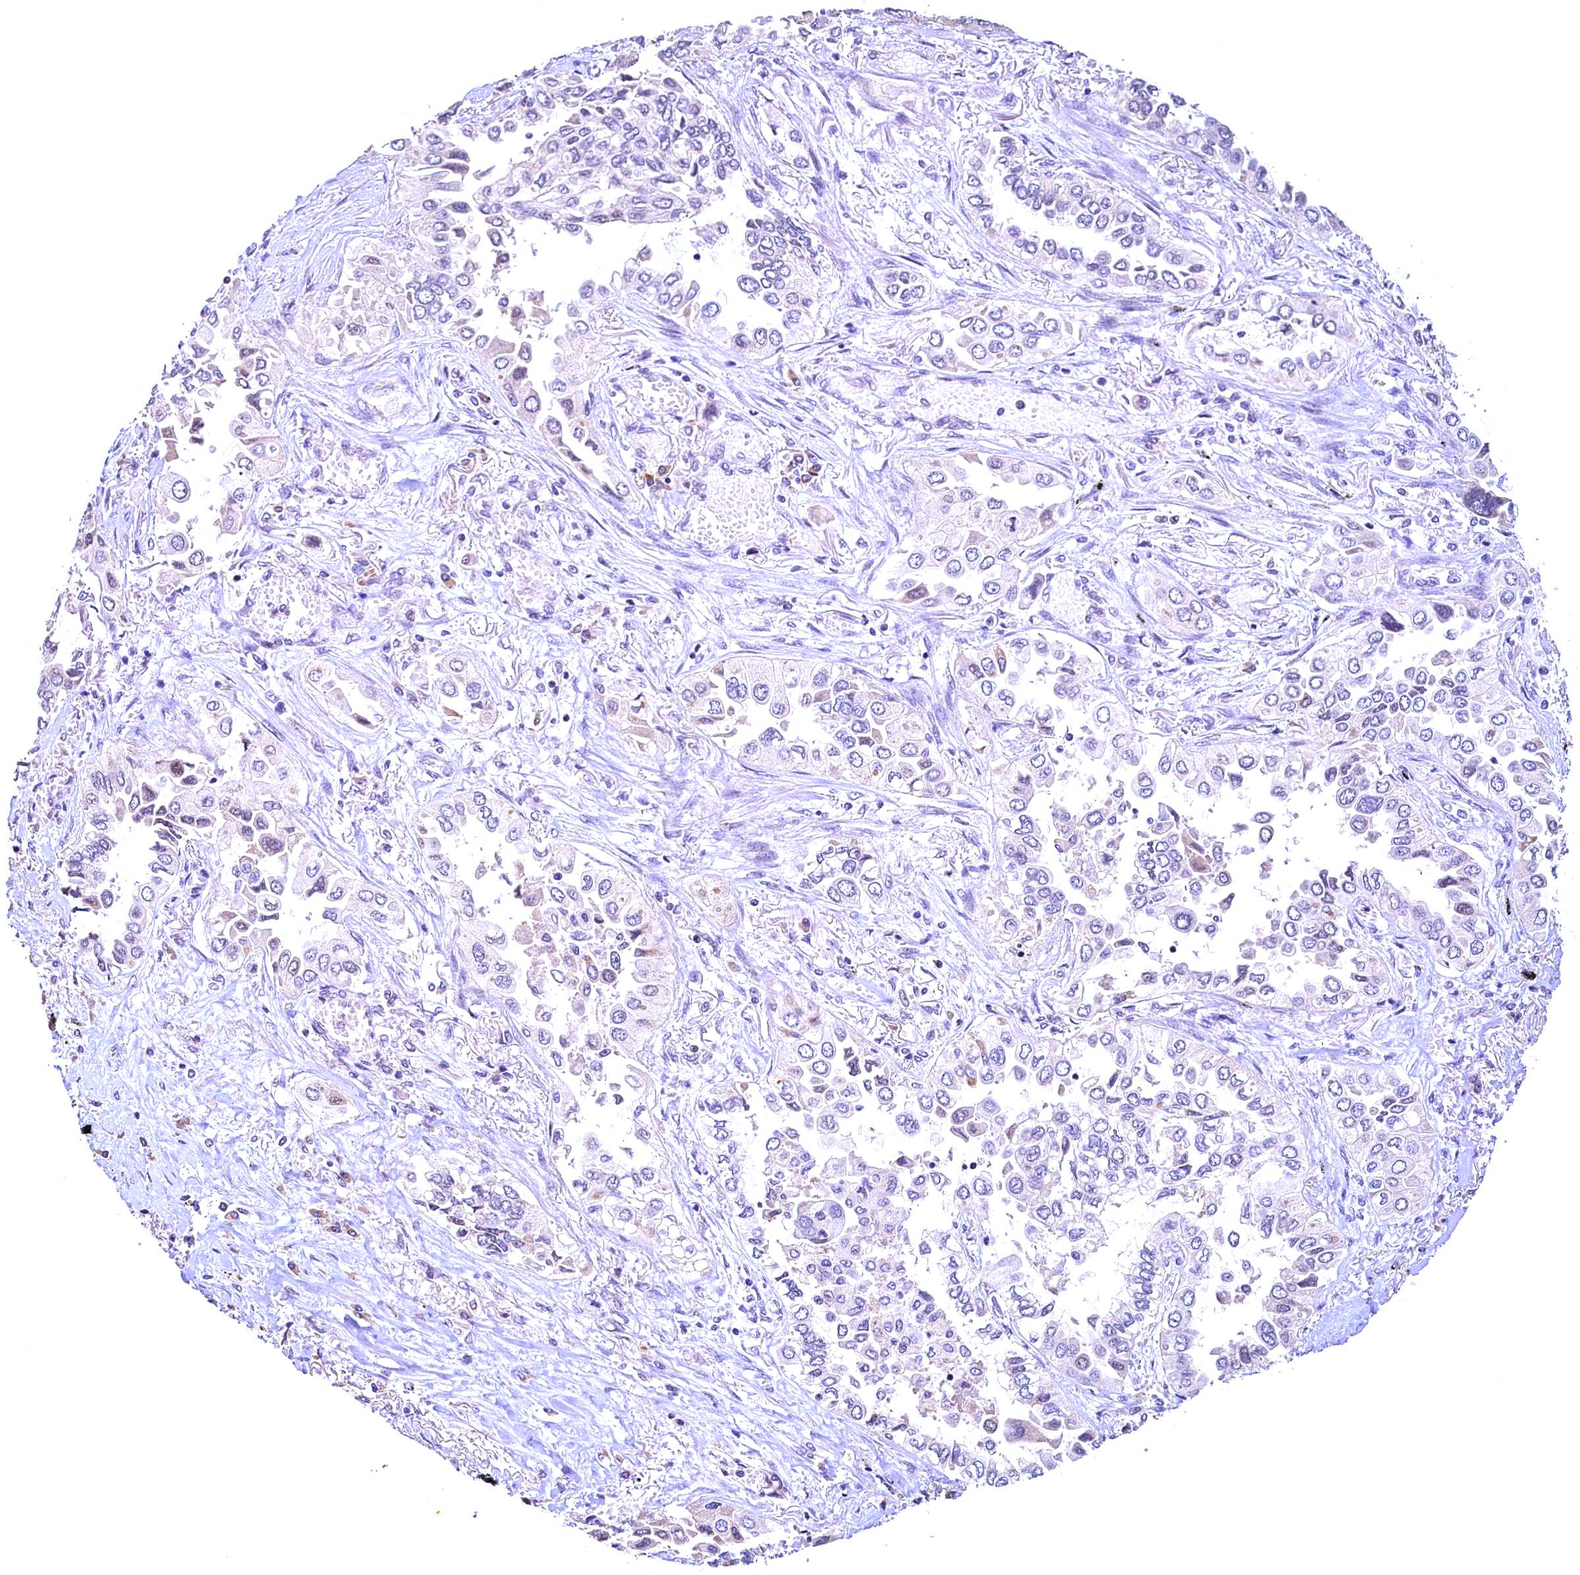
{"staining": {"intensity": "negative", "quantity": "none", "location": "none"}, "tissue": "lung cancer", "cell_type": "Tumor cells", "image_type": "cancer", "snomed": [{"axis": "morphology", "description": "Adenocarcinoma, NOS"}, {"axis": "topography", "description": "Lung"}], "caption": "Protein analysis of adenocarcinoma (lung) shows no significant expression in tumor cells.", "gene": "LATS2", "patient": {"sex": "female", "age": 76}}